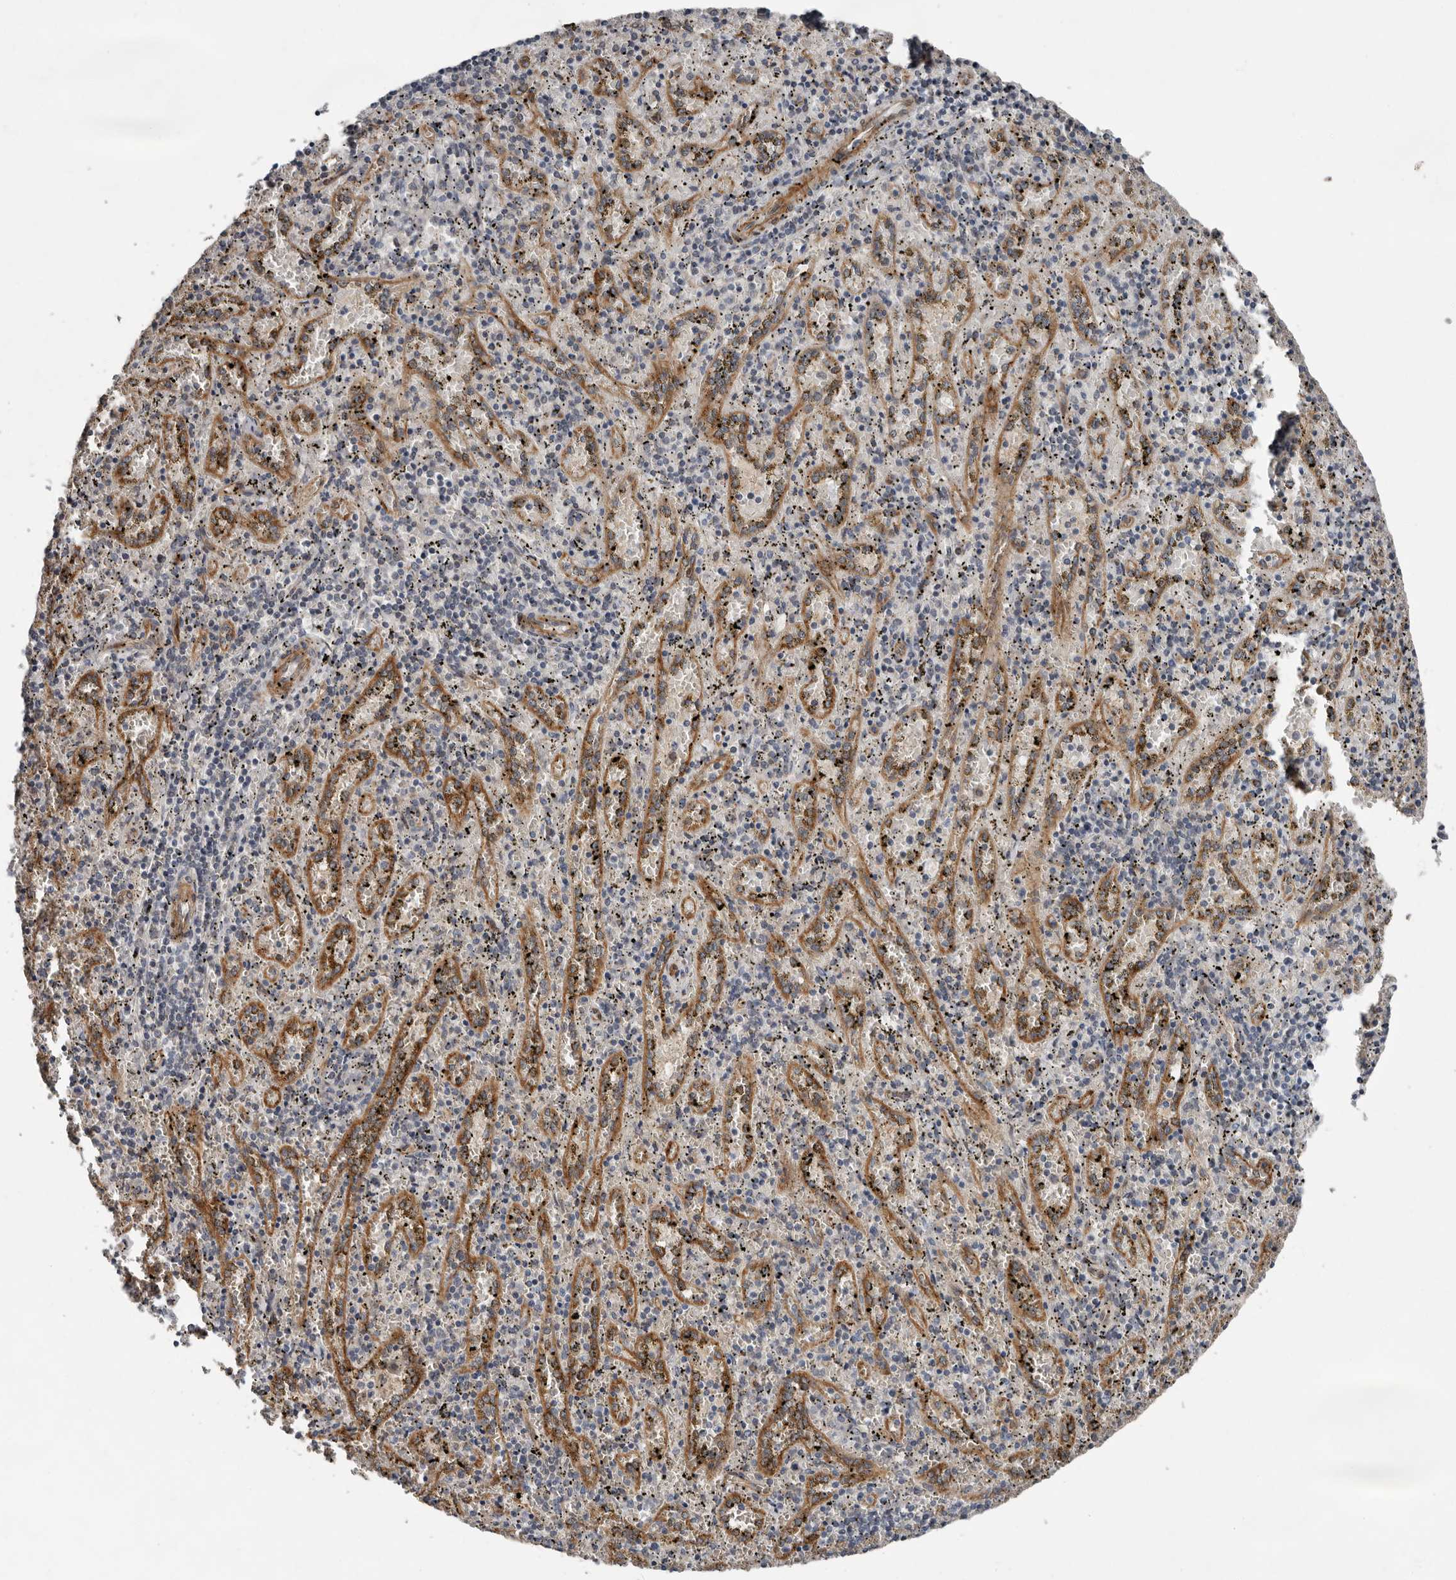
{"staining": {"intensity": "negative", "quantity": "none", "location": "none"}, "tissue": "spleen", "cell_type": "Cells in red pulp", "image_type": "normal", "snomed": [{"axis": "morphology", "description": "Normal tissue, NOS"}, {"axis": "topography", "description": "Spleen"}], "caption": "This is an immunohistochemistry (IHC) image of normal spleen. There is no positivity in cells in red pulp.", "gene": "RANBP17", "patient": {"sex": "male", "age": 11}}